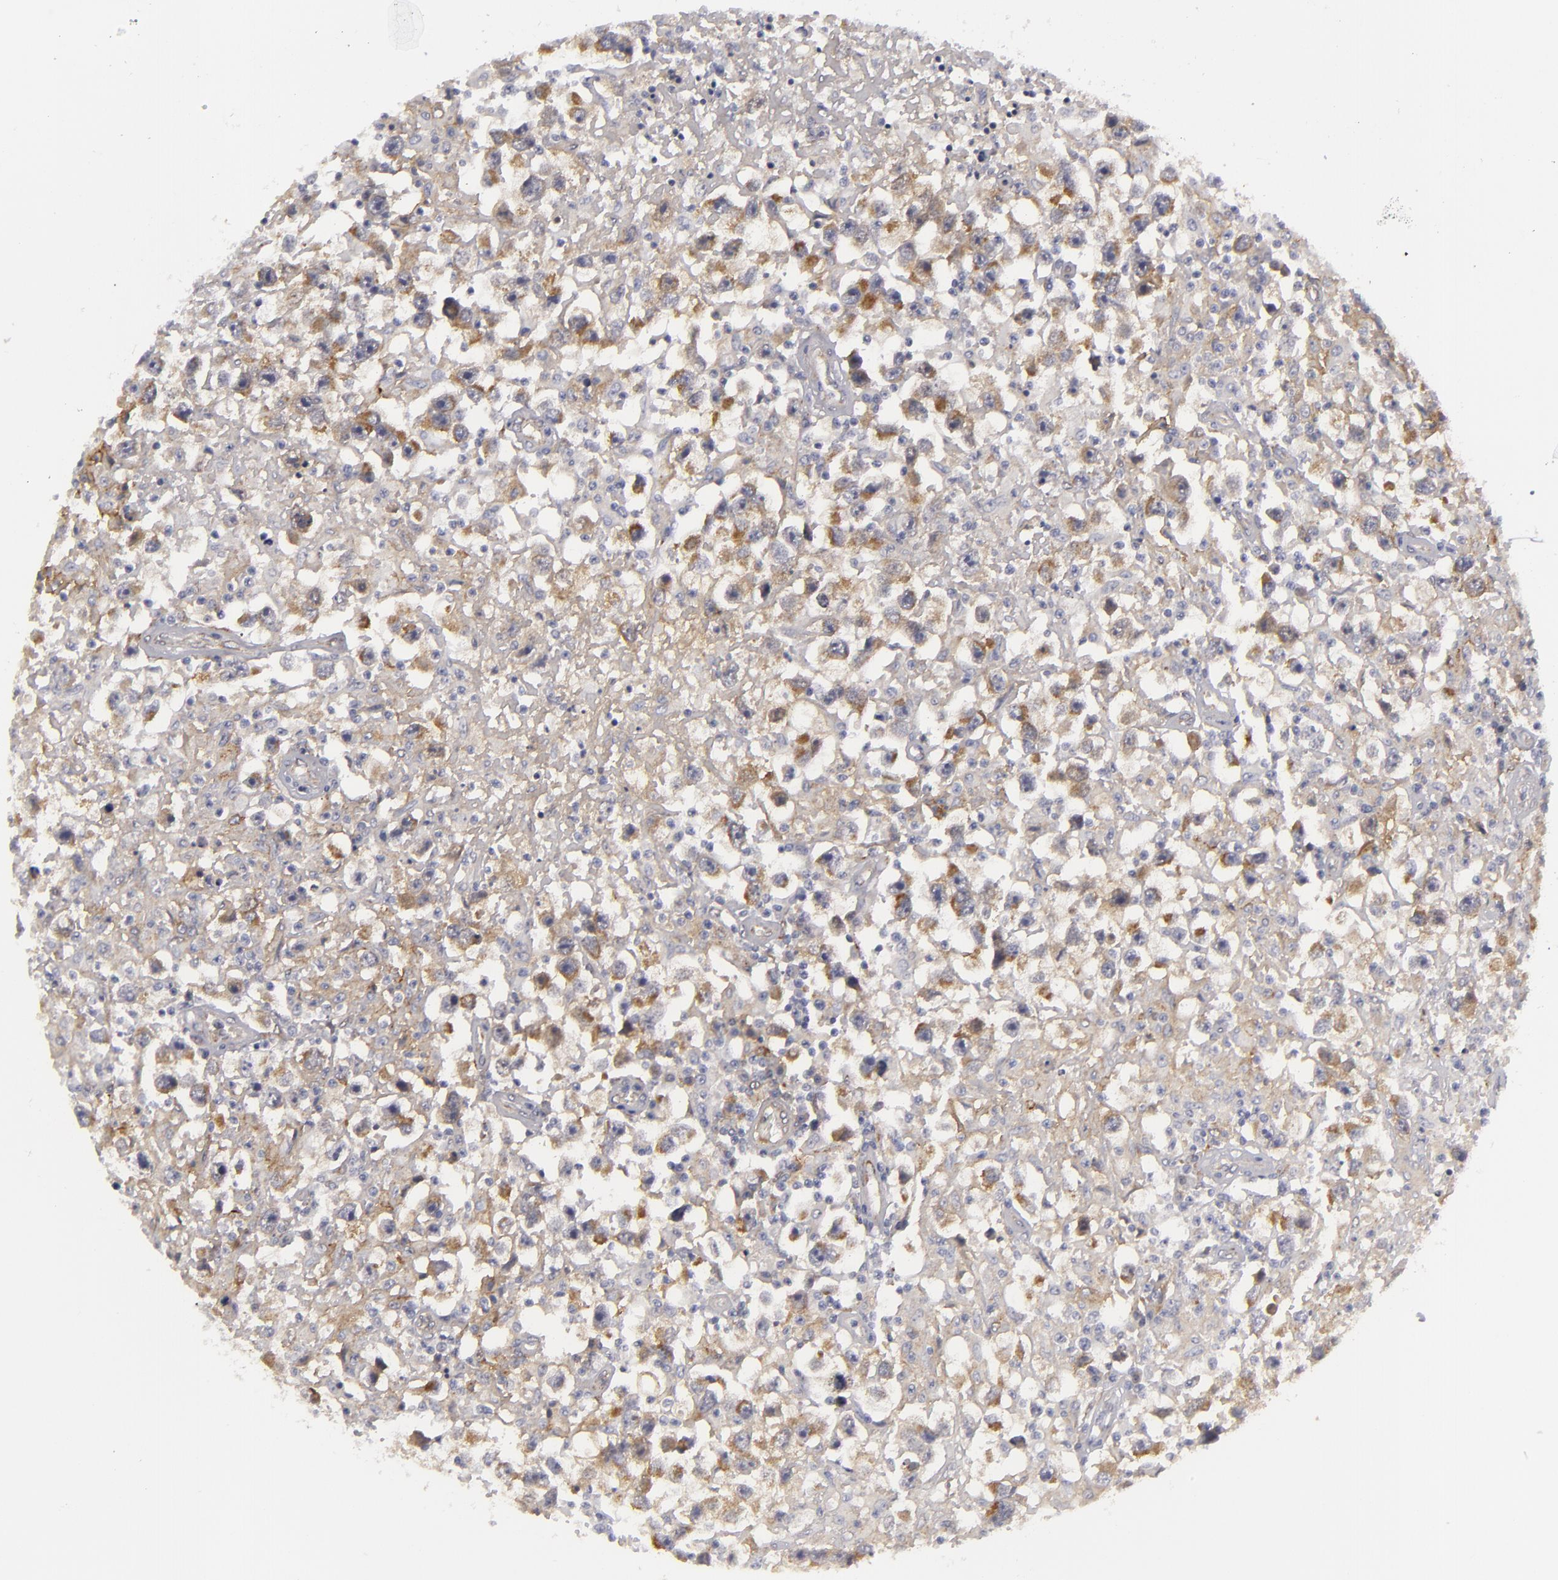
{"staining": {"intensity": "weak", "quantity": "<25%", "location": "cytoplasmic/membranous"}, "tissue": "testis cancer", "cell_type": "Tumor cells", "image_type": "cancer", "snomed": [{"axis": "morphology", "description": "Seminoma, NOS"}, {"axis": "topography", "description": "Testis"}], "caption": "Protein analysis of testis cancer demonstrates no significant positivity in tumor cells.", "gene": "ALCAM", "patient": {"sex": "male", "age": 34}}